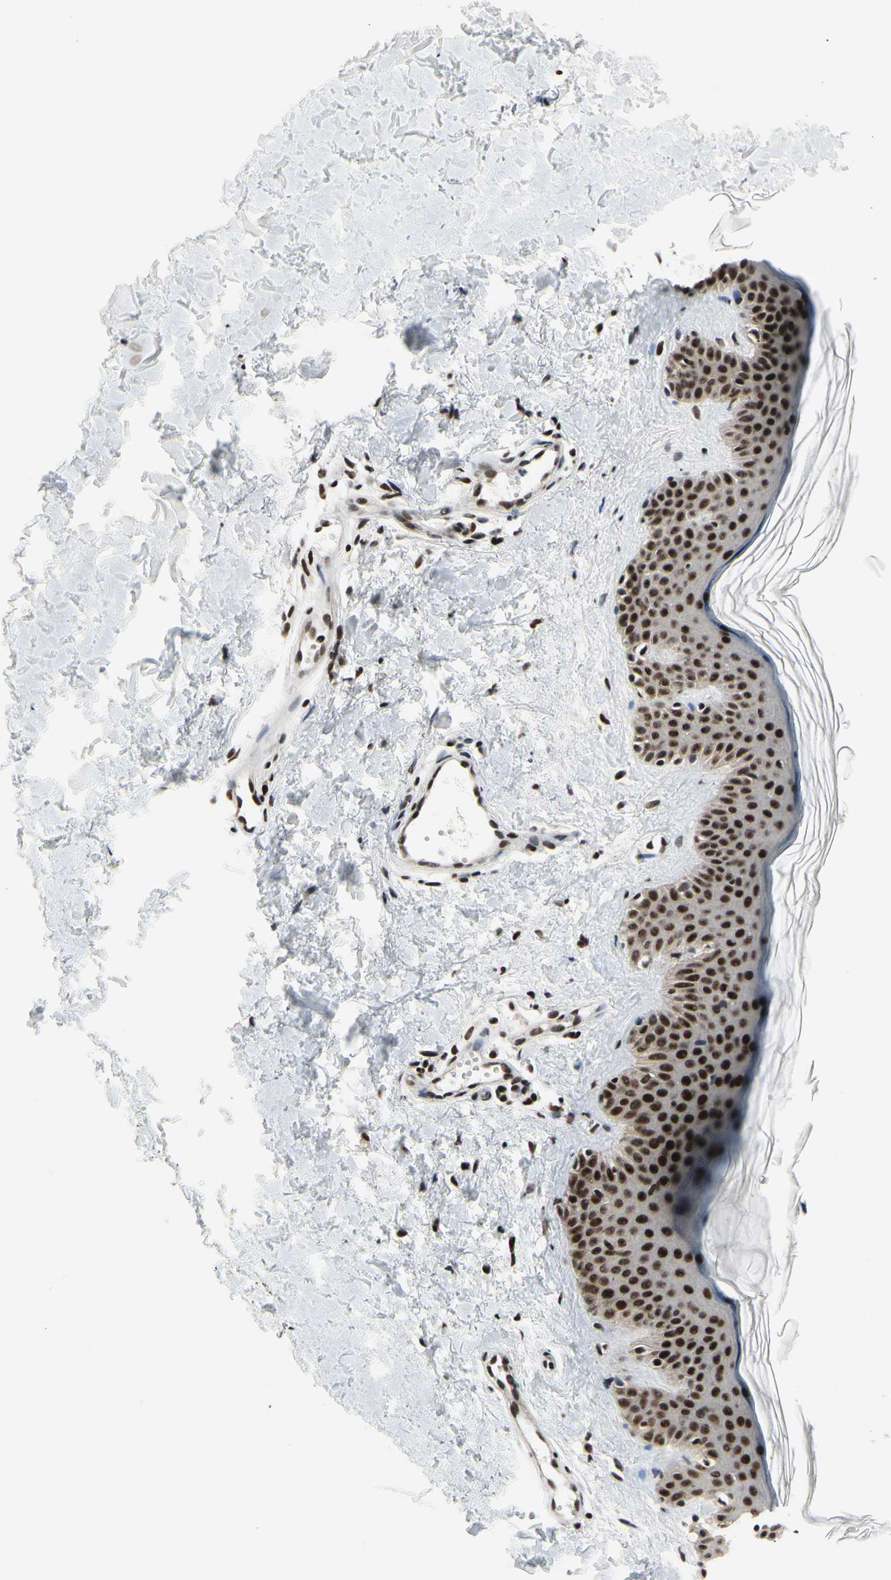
{"staining": {"intensity": "moderate", "quantity": ">75%", "location": "nuclear"}, "tissue": "skin", "cell_type": "Fibroblasts", "image_type": "normal", "snomed": [{"axis": "morphology", "description": "Normal tissue, NOS"}, {"axis": "topography", "description": "Skin"}], "caption": "IHC photomicrograph of unremarkable skin: skin stained using IHC exhibits medium levels of moderate protein expression localized specifically in the nuclear of fibroblasts, appearing as a nuclear brown color.", "gene": "SRSF11", "patient": {"sex": "male", "age": 67}}